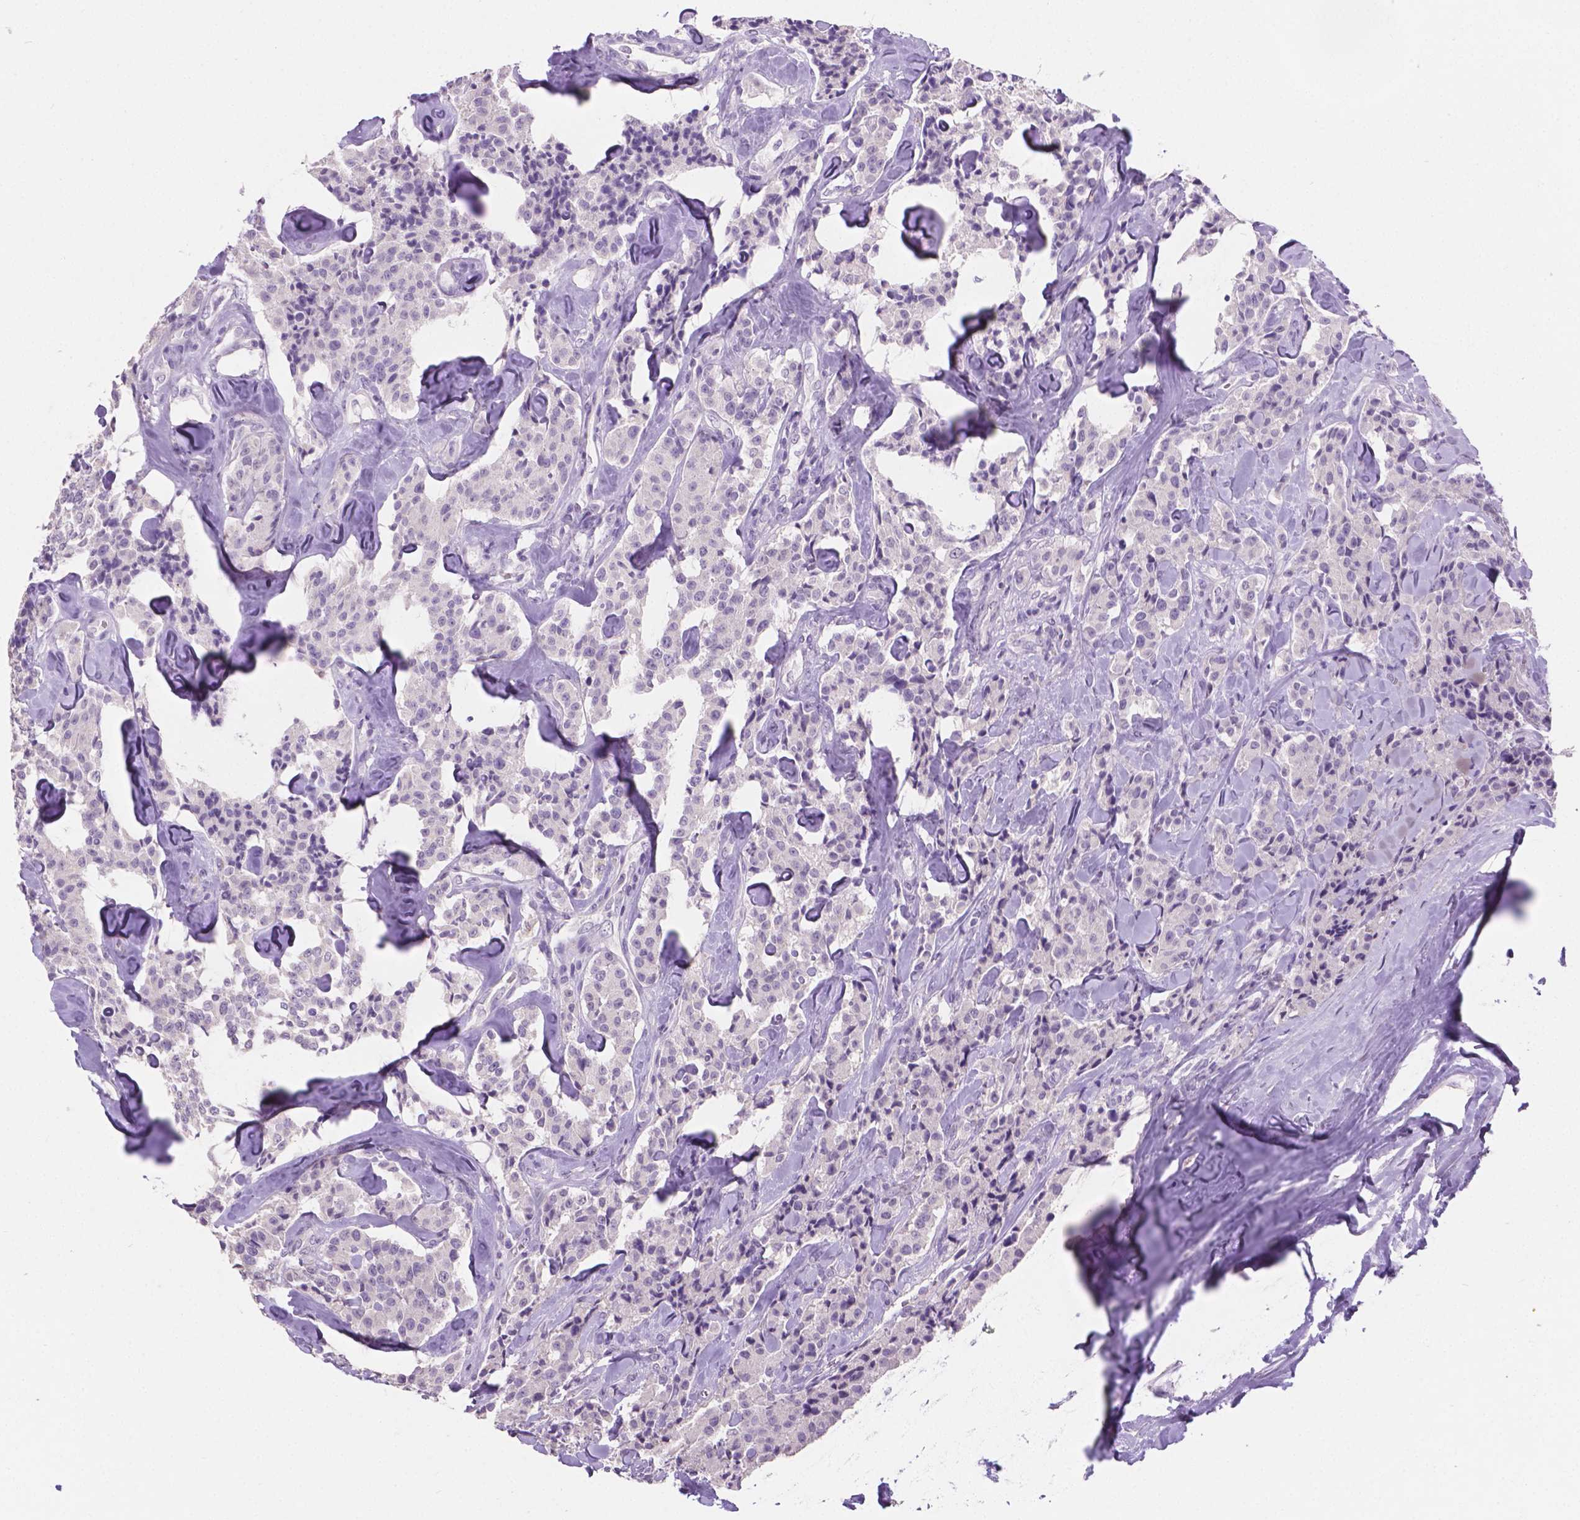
{"staining": {"intensity": "negative", "quantity": "none", "location": "none"}, "tissue": "carcinoid", "cell_type": "Tumor cells", "image_type": "cancer", "snomed": [{"axis": "morphology", "description": "Carcinoid, malignant, NOS"}, {"axis": "topography", "description": "Pancreas"}], "caption": "An immunohistochemistry (IHC) micrograph of carcinoid (malignant) is shown. There is no staining in tumor cells of carcinoid (malignant). (DAB immunohistochemistry, high magnification).", "gene": "TNNI2", "patient": {"sex": "male", "age": 41}}